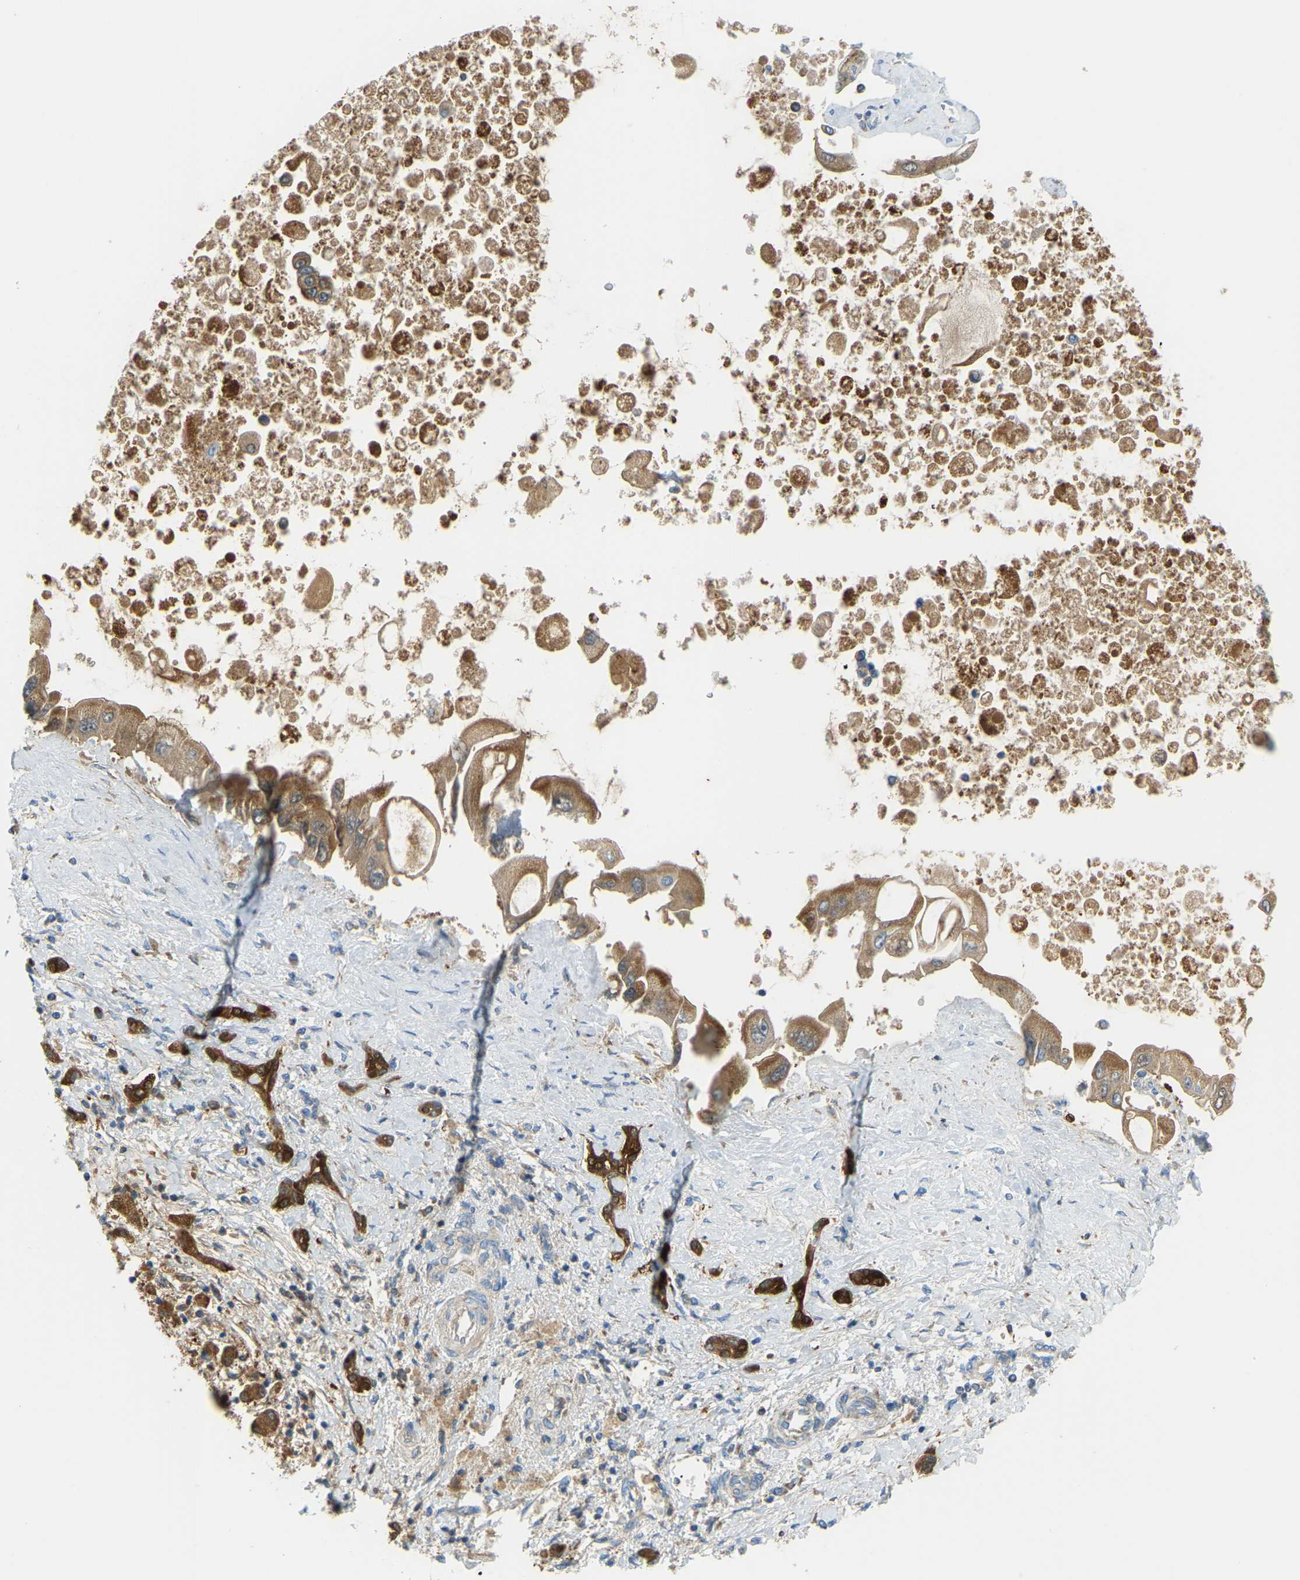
{"staining": {"intensity": "strong", "quantity": ">75%", "location": "cytoplasmic/membranous"}, "tissue": "liver cancer", "cell_type": "Tumor cells", "image_type": "cancer", "snomed": [{"axis": "morphology", "description": "Cholangiocarcinoma"}, {"axis": "topography", "description": "Liver"}], "caption": "Protein expression analysis of liver cancer displays strong cytoplasmic/membranous expression in approximately >75% of tumor cells.", "gene": "GDA", "patient": {"sex": "male", "age": 50}}